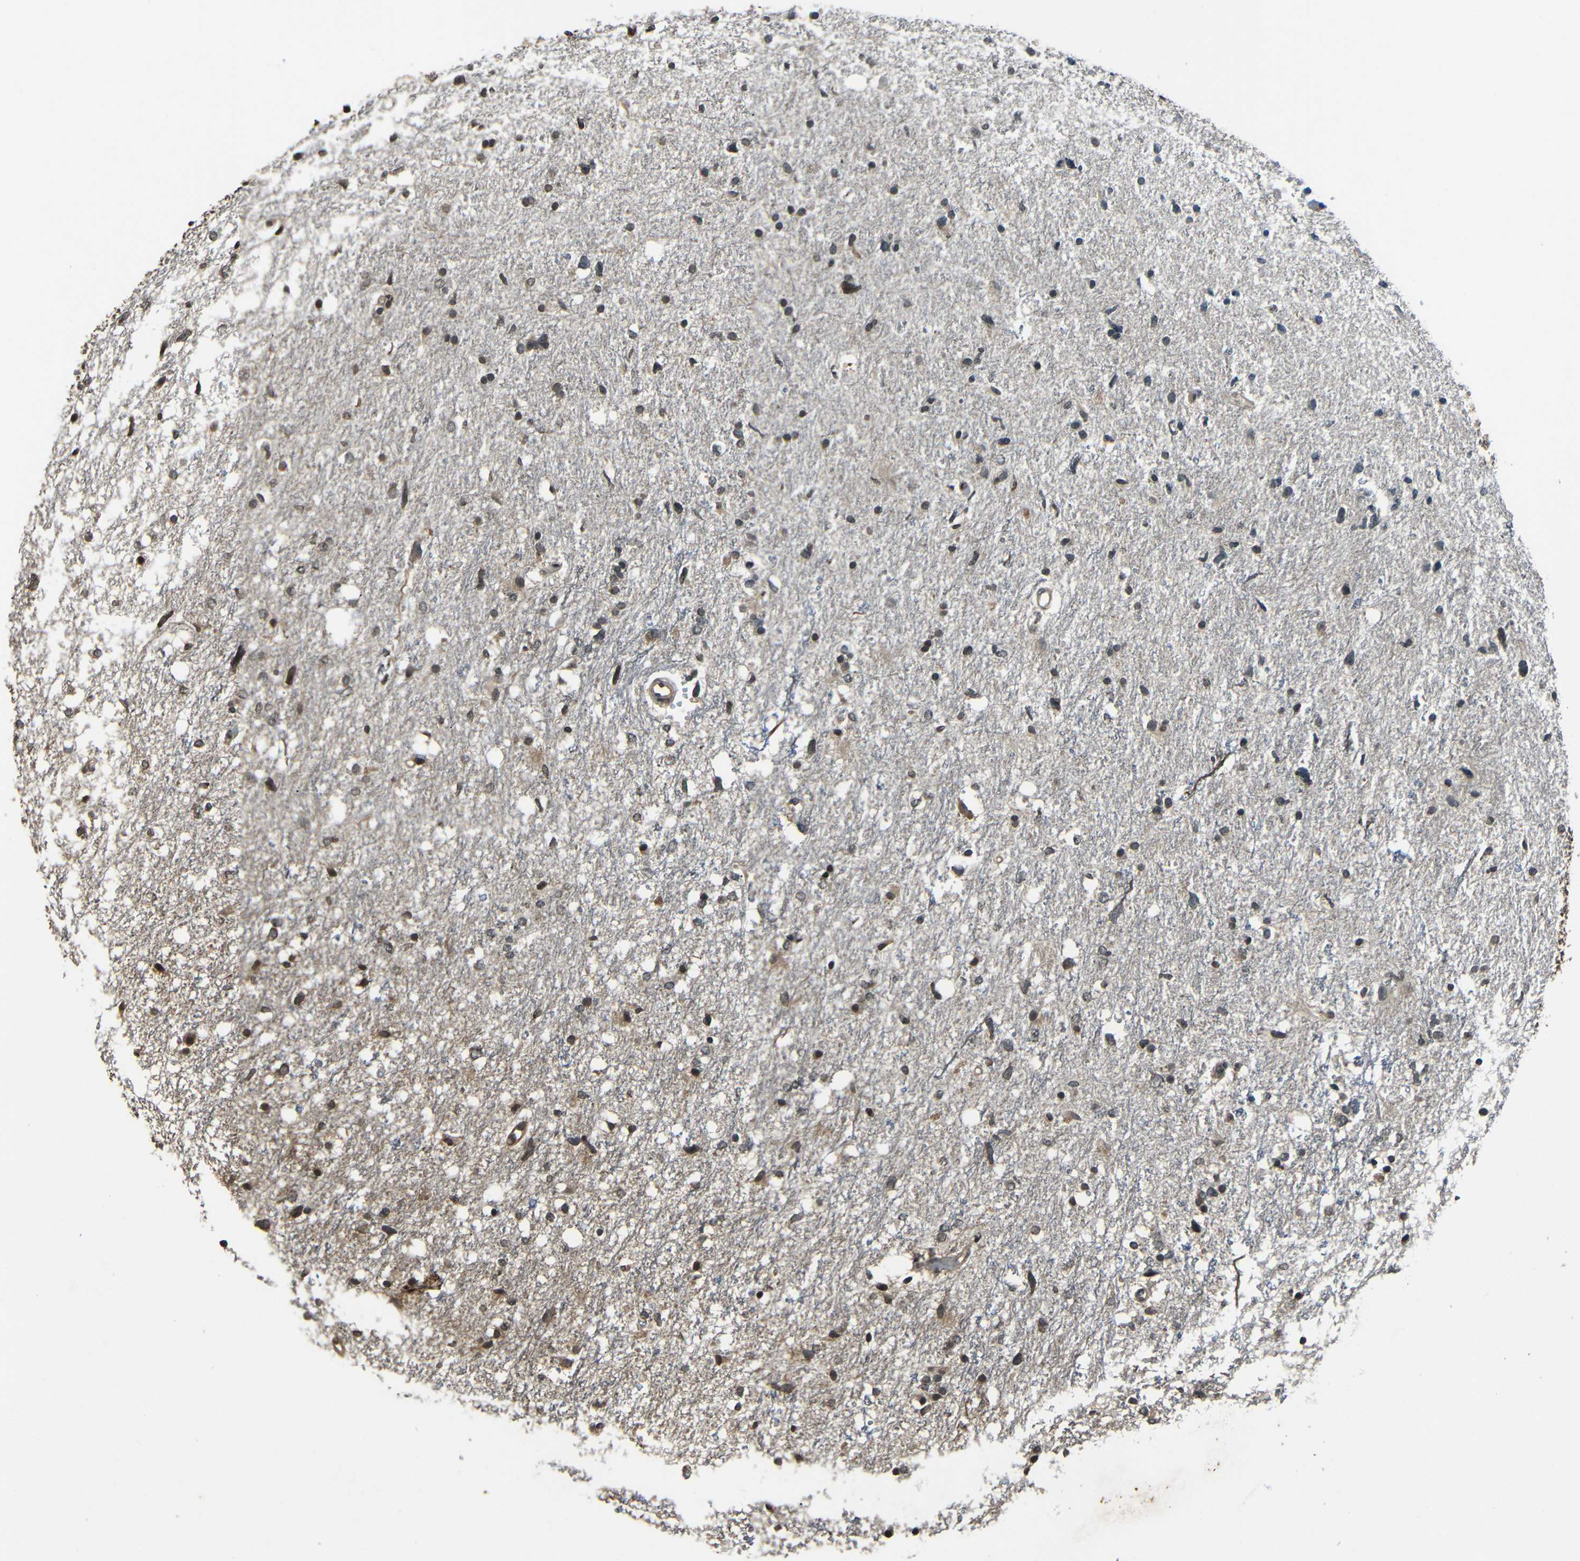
{"staining": {"intensity": "moderate", "quantity": "<25%", "location": "cytoplasmic/membranous,nuclear"}, "tissue": "glioma", "cell_type": "Tumor cells", "image_type": "cancer", "snomed": [{"axis": "morphology", "description": "Glioma, malignant, High grade"}, {"axis": "topography", "description": "Brain"}], "caption": "This is a photomicrograph of IHC staining of high-grade glioma (malignant), which shows moderate staining in the cytoplasmic/membranous and nuclear of tumor cells.", "gene": "PLK2", "patient": {"sex": "female", "age": 59}}